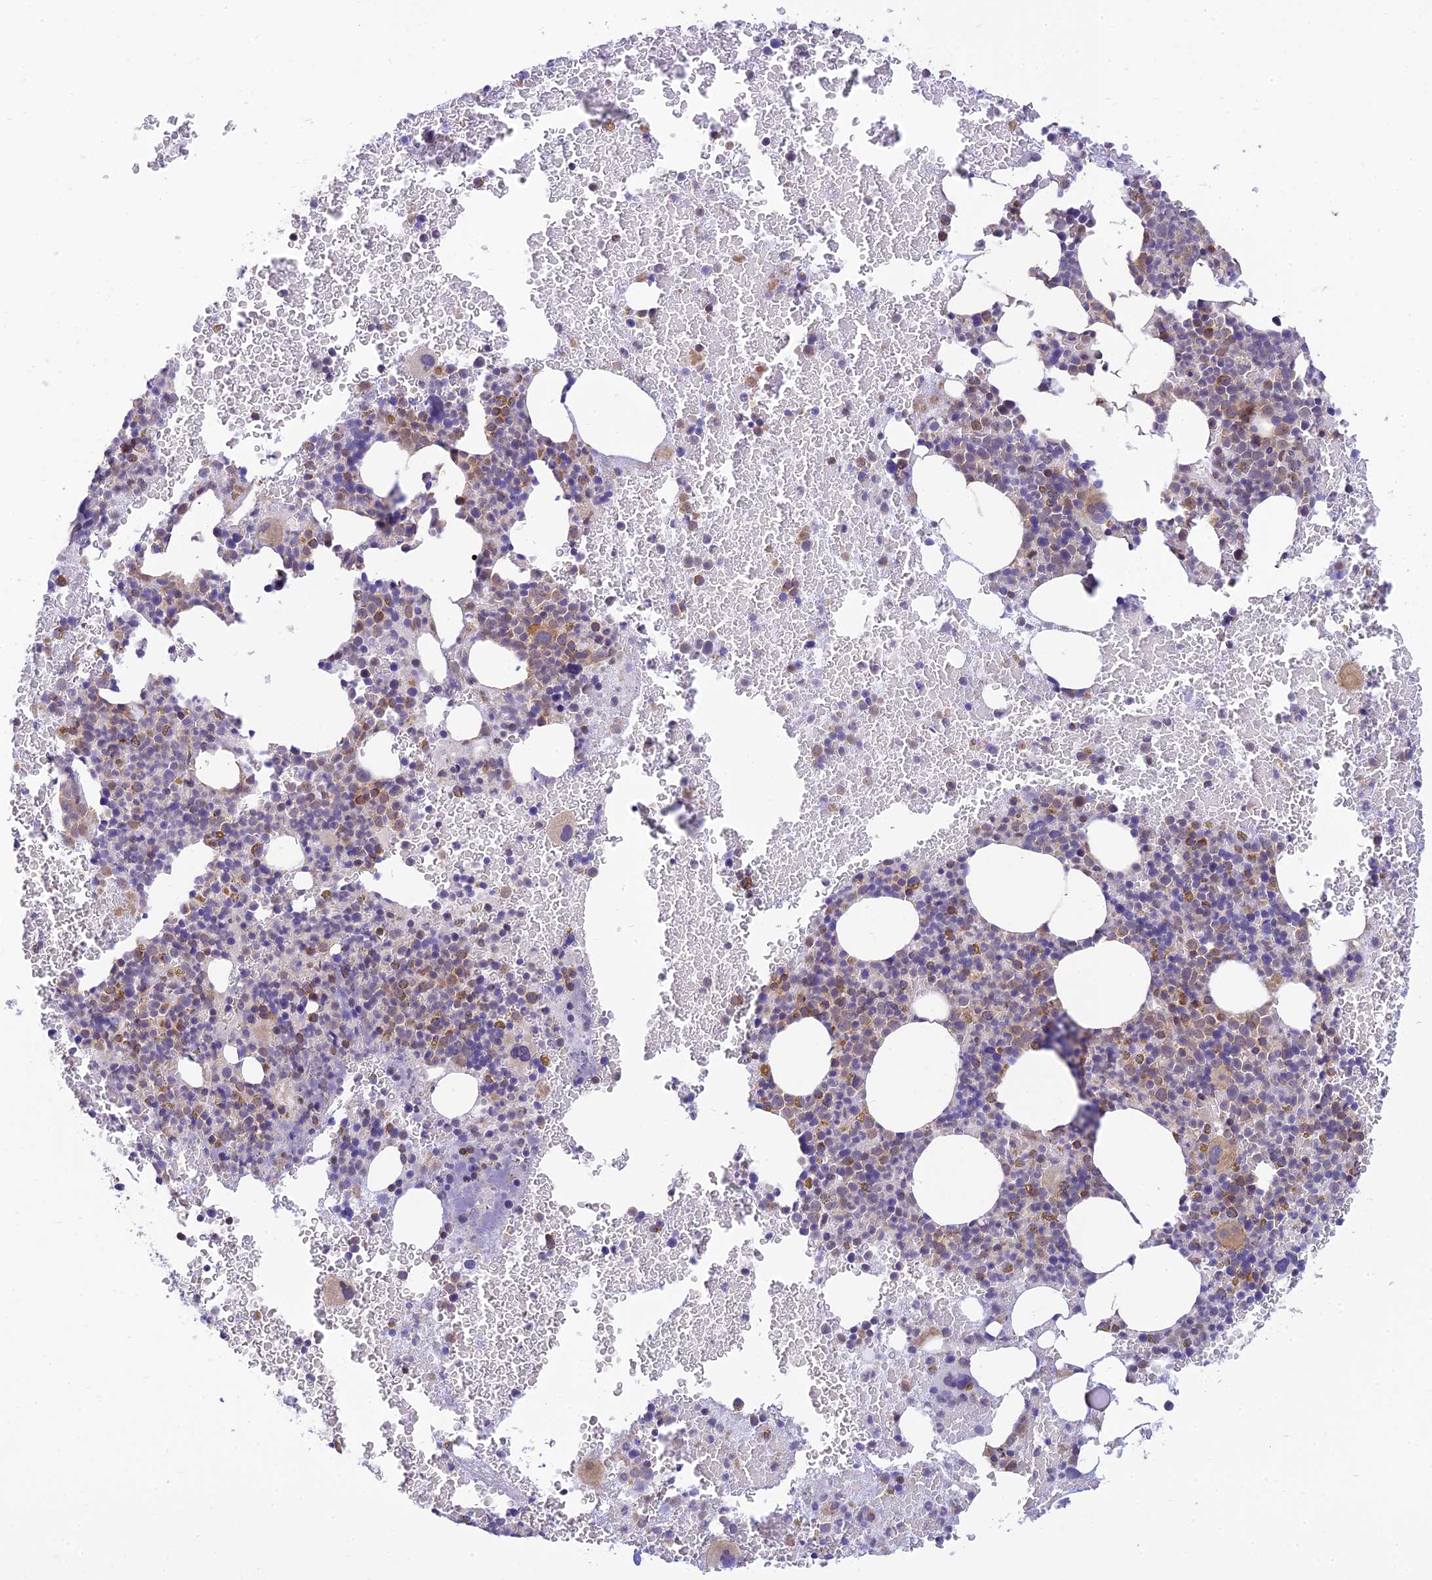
{"staining": {"intensity": "moderate", "quantity": "<25%", "location": "cytoplasmic/membranous"}, "tissue": "bone marrow", "cell_type": "Hematopoietic cells", "image_type": "normal", "snomed": [{"axis": "morphology", "description": "Normal tissue, NOS"}, {"axis": "topography", "description": "Bone marrow"}], "caption": "Immunohistochemistry (IHC) photomicrograph of normal human bone marrow stained for a protein (brown), which displays low levels of moderate cytoplasmic/membranous staining in about <25% of hematopoietic cells.", "gene": "HOOK2", "patient": {"sex": "female", "age": 48}}